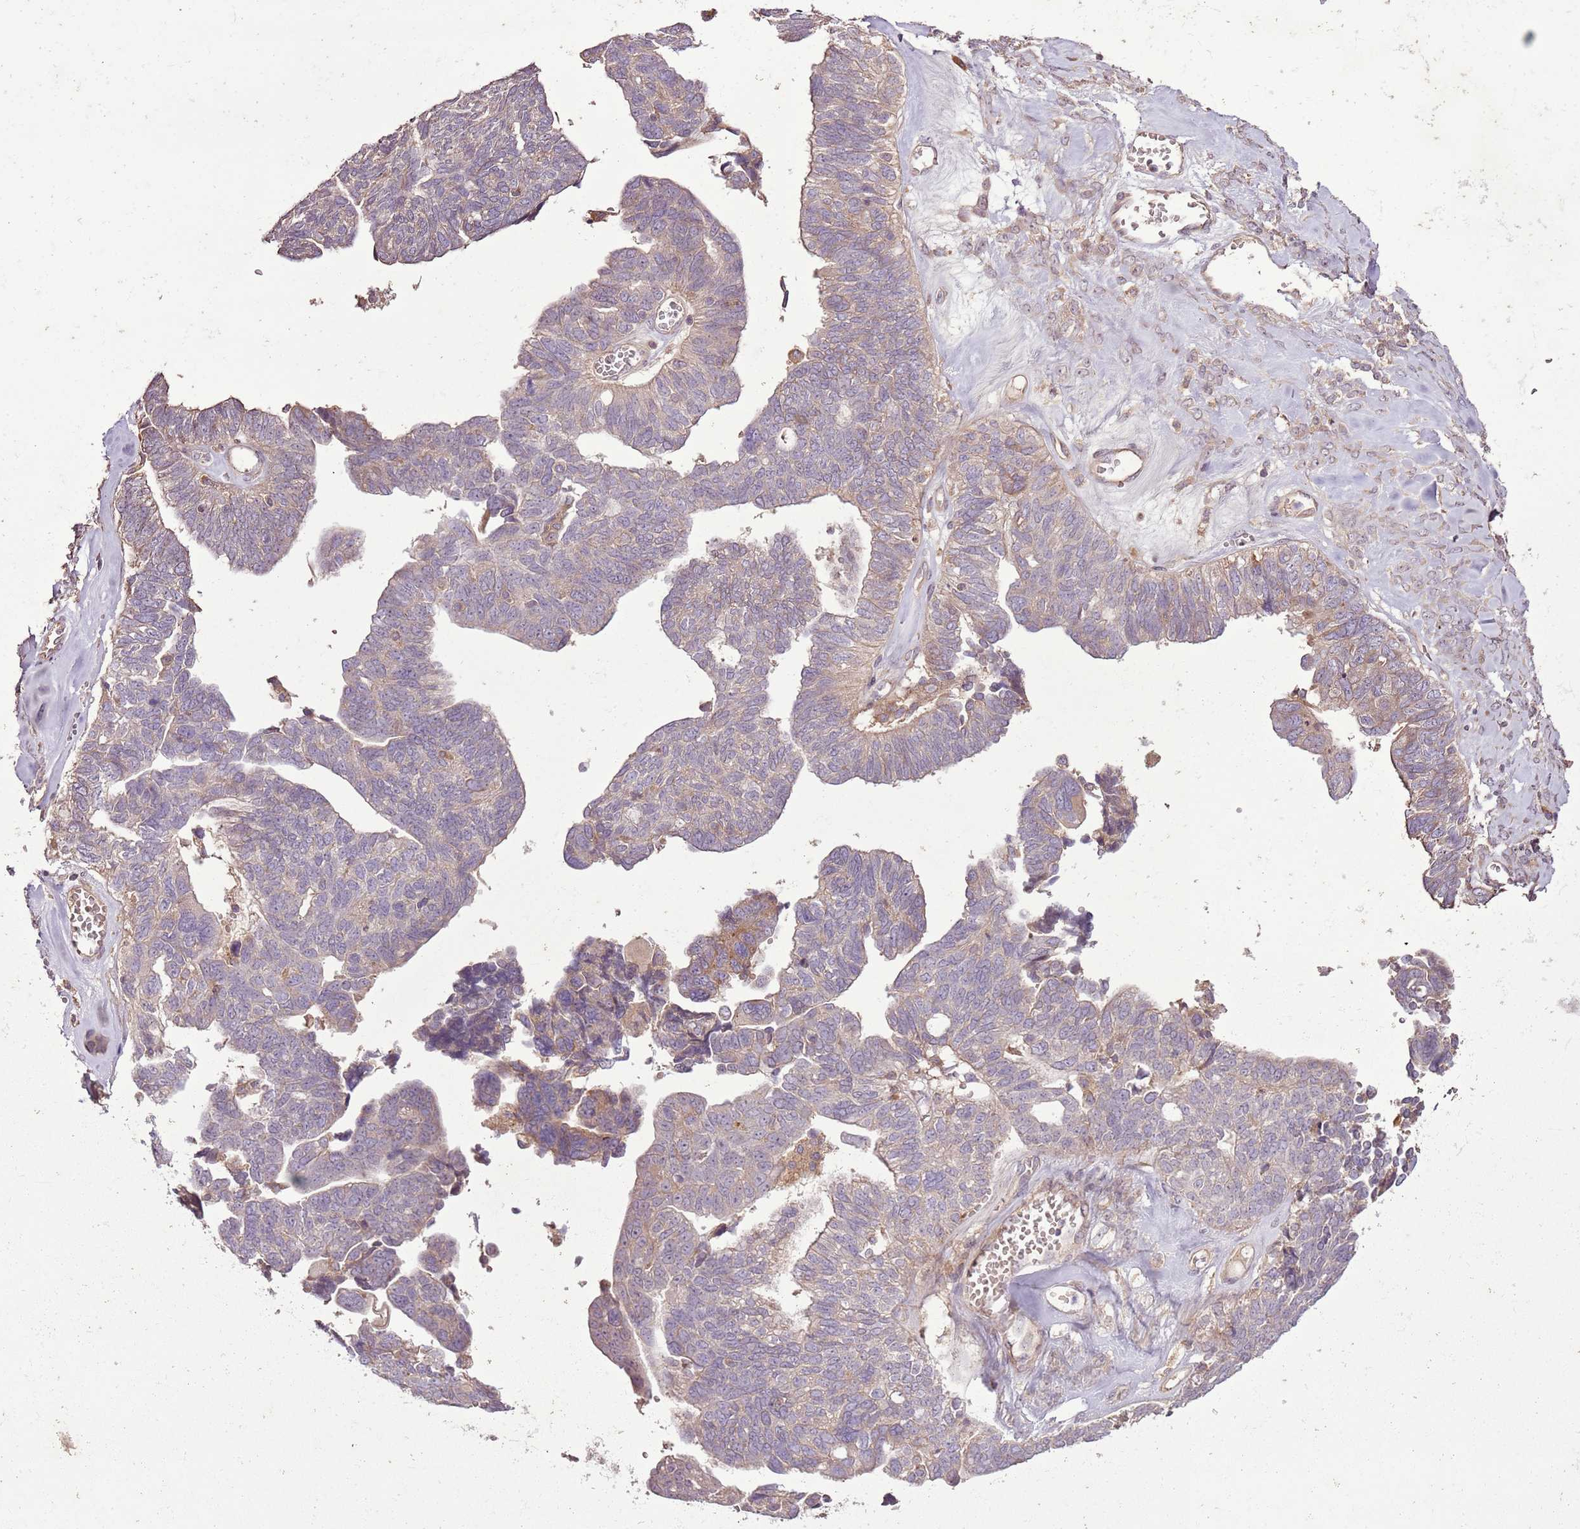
{"staining": {"intensity": "weak", "quantity": "<25%", "location": "cytoplasmic/membranous"}, "tissue": "ovarian cancer", "cell_type": "Tumor cells", "image_type": "cancer", "snomed": [{"axis": "morphology", "description": "Cystadenocarcinoma, serous, NOS"}, {"axis": "topography", "description": "Ovary"}], "caption": "Tumor cells are negative for brown protein staining in serous cystadenocarcinoma (ovarian).", "gene": "ANKRD24", "patient": {"sex": "female", "age": 79}}